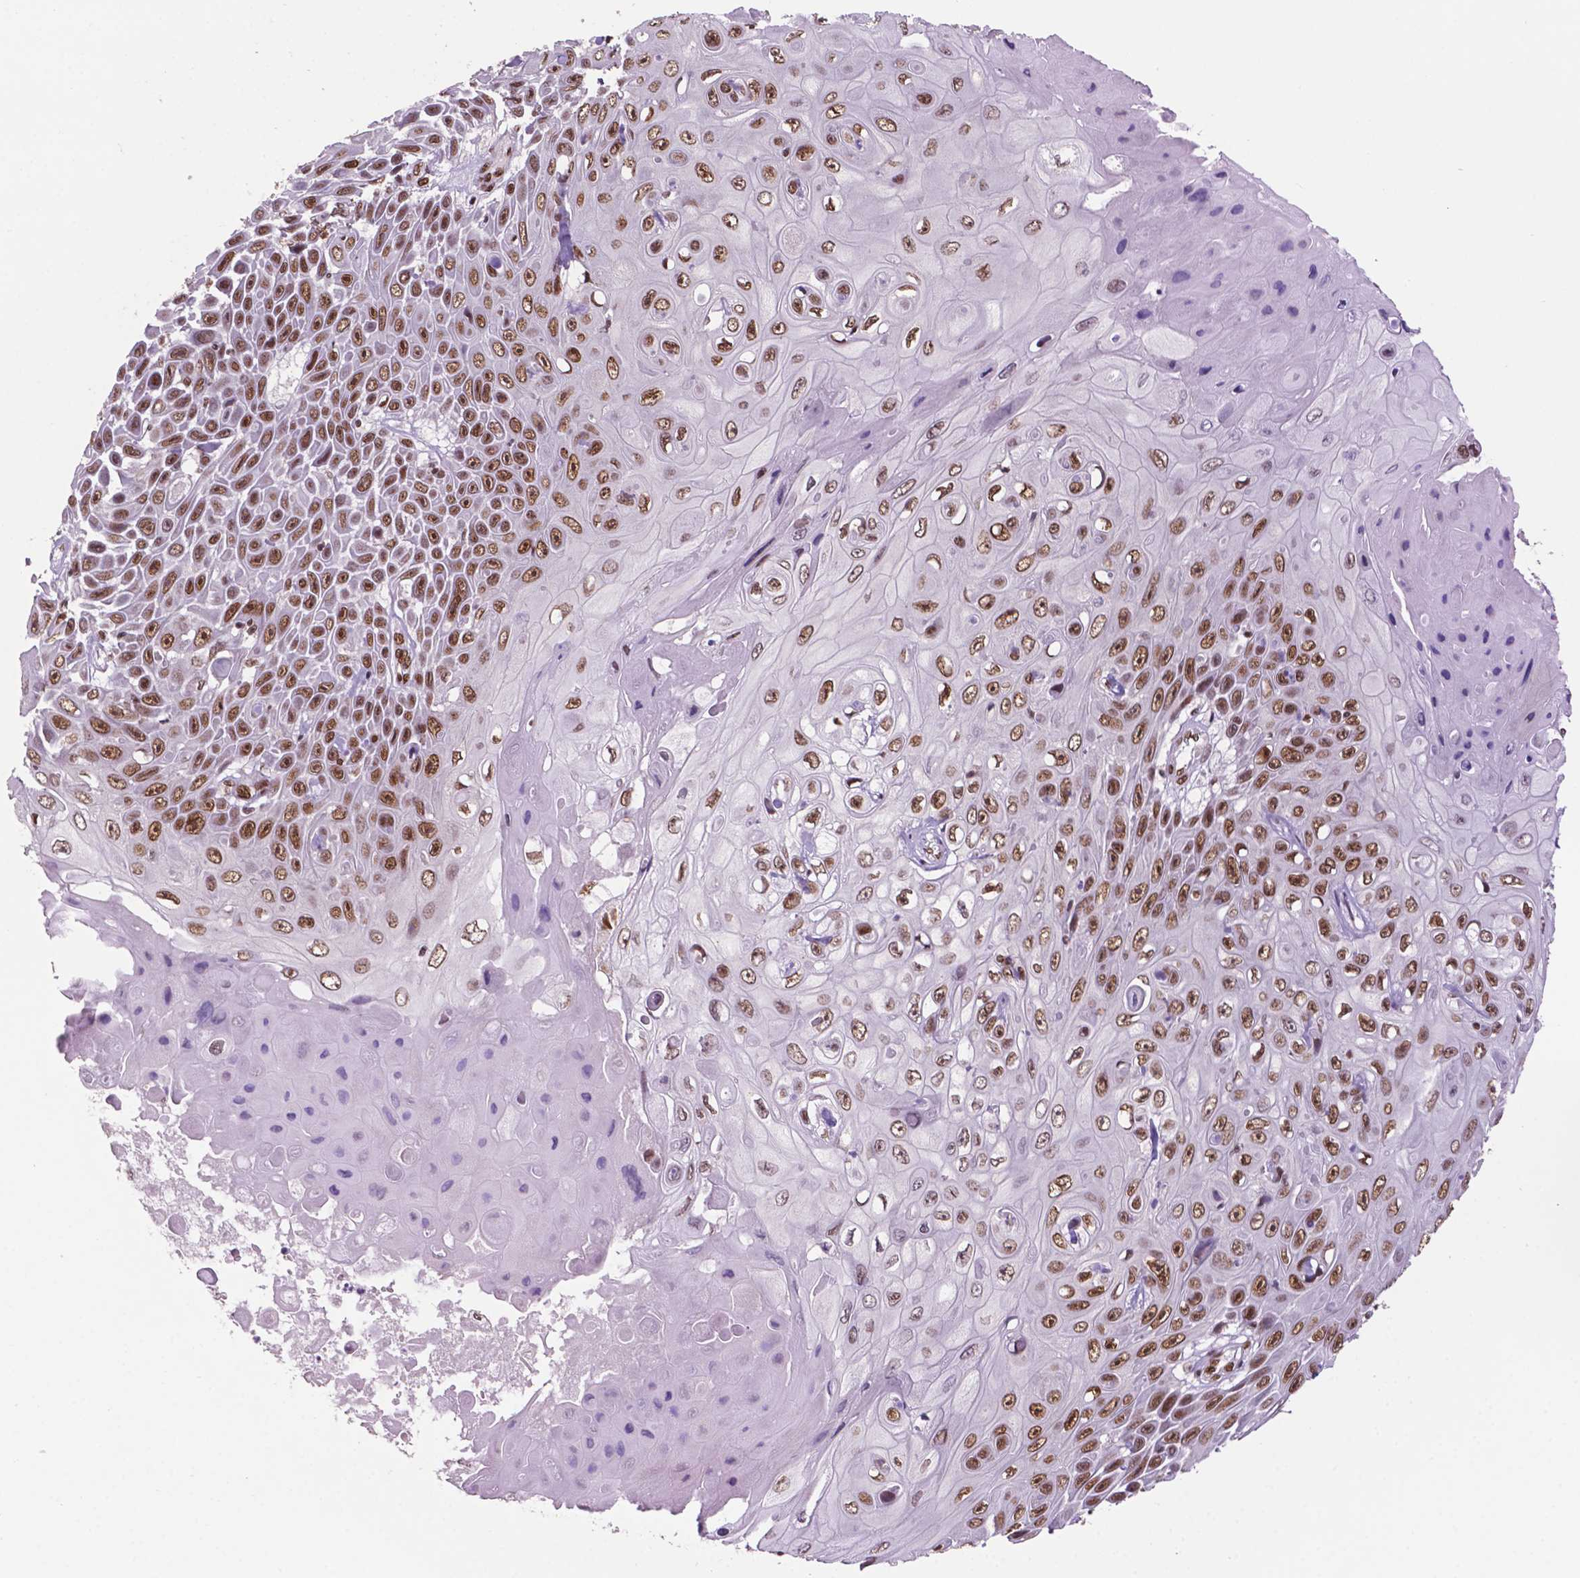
{"staining": {"intensity": "weak", "quantity": ">75%", "location": "nuclear"}, "tissue": "skin cancer", "cell_type": "Tumor cells", "image_type": "cancer", "snomed": [{"axis": "morphology", "description": "Squamous cell carcinoma, NOS"}, {"axis": "topography", "description": "Skin"}], "caption": "This image displays immunohistochemistry (IHC) staining of skin cancer, with low weak nuclear expression in about >75% of tumor cells.", "gene": "MLH1", "patient": {"sex": "male", "age": 82}}